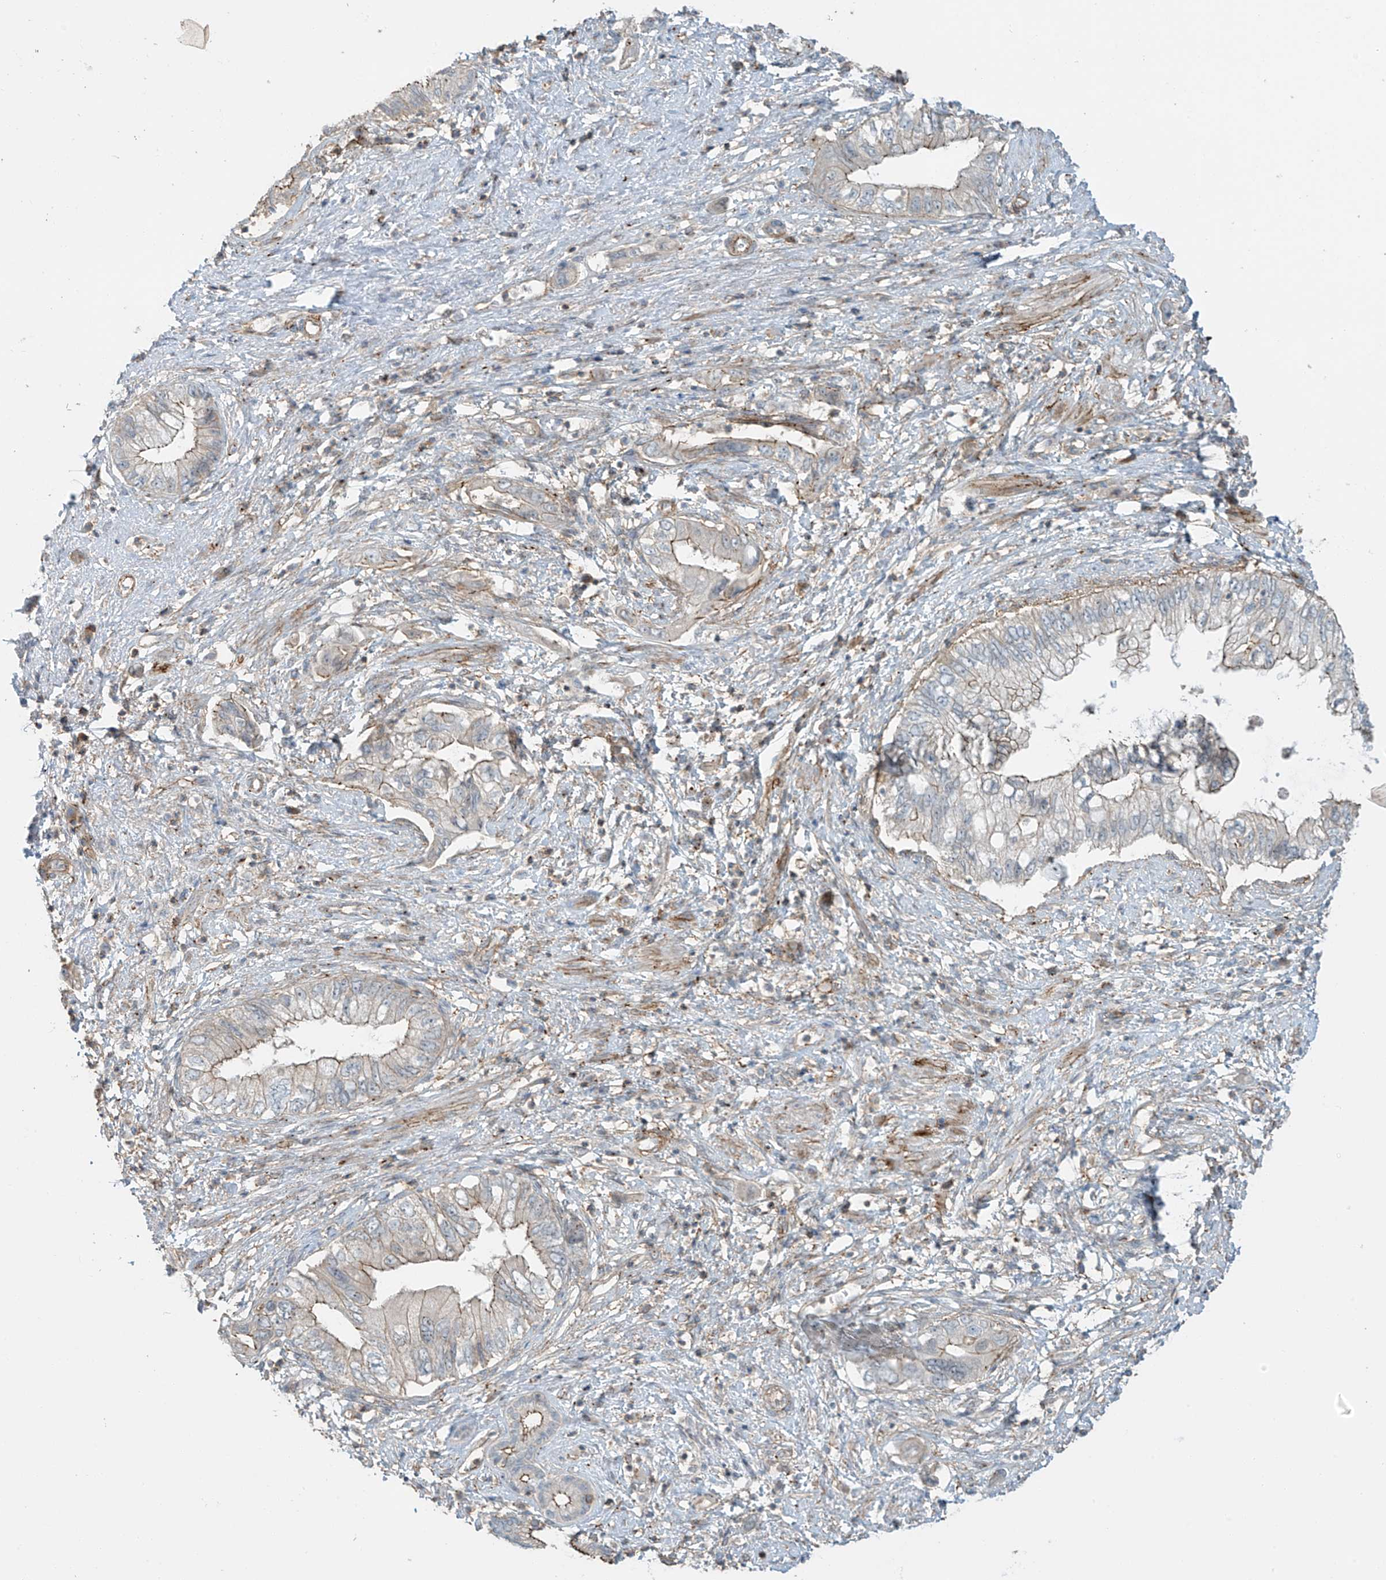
{"staining": {"intensity": "weak", "quantity": ">75%", "location": "cytoplasmic/membranous"}, "tissue": "pancreatic cancer", "cell_type": "Tumor cells", "image_type": "cancer", "snomed": [{"axis": "morphology", "description": "Adenocarcinoma, NOS"}, {"axis": "topography", "description": "Pancreas"}], "caption": "Tumor cells display low levels of weak cytoplasmic/membranous positivity in approximately >75% of cells in pancreatic cancer (adenocarcinoma).", "gene": "SLC9A2", "patient": {"sex": "female", "age": 73}}